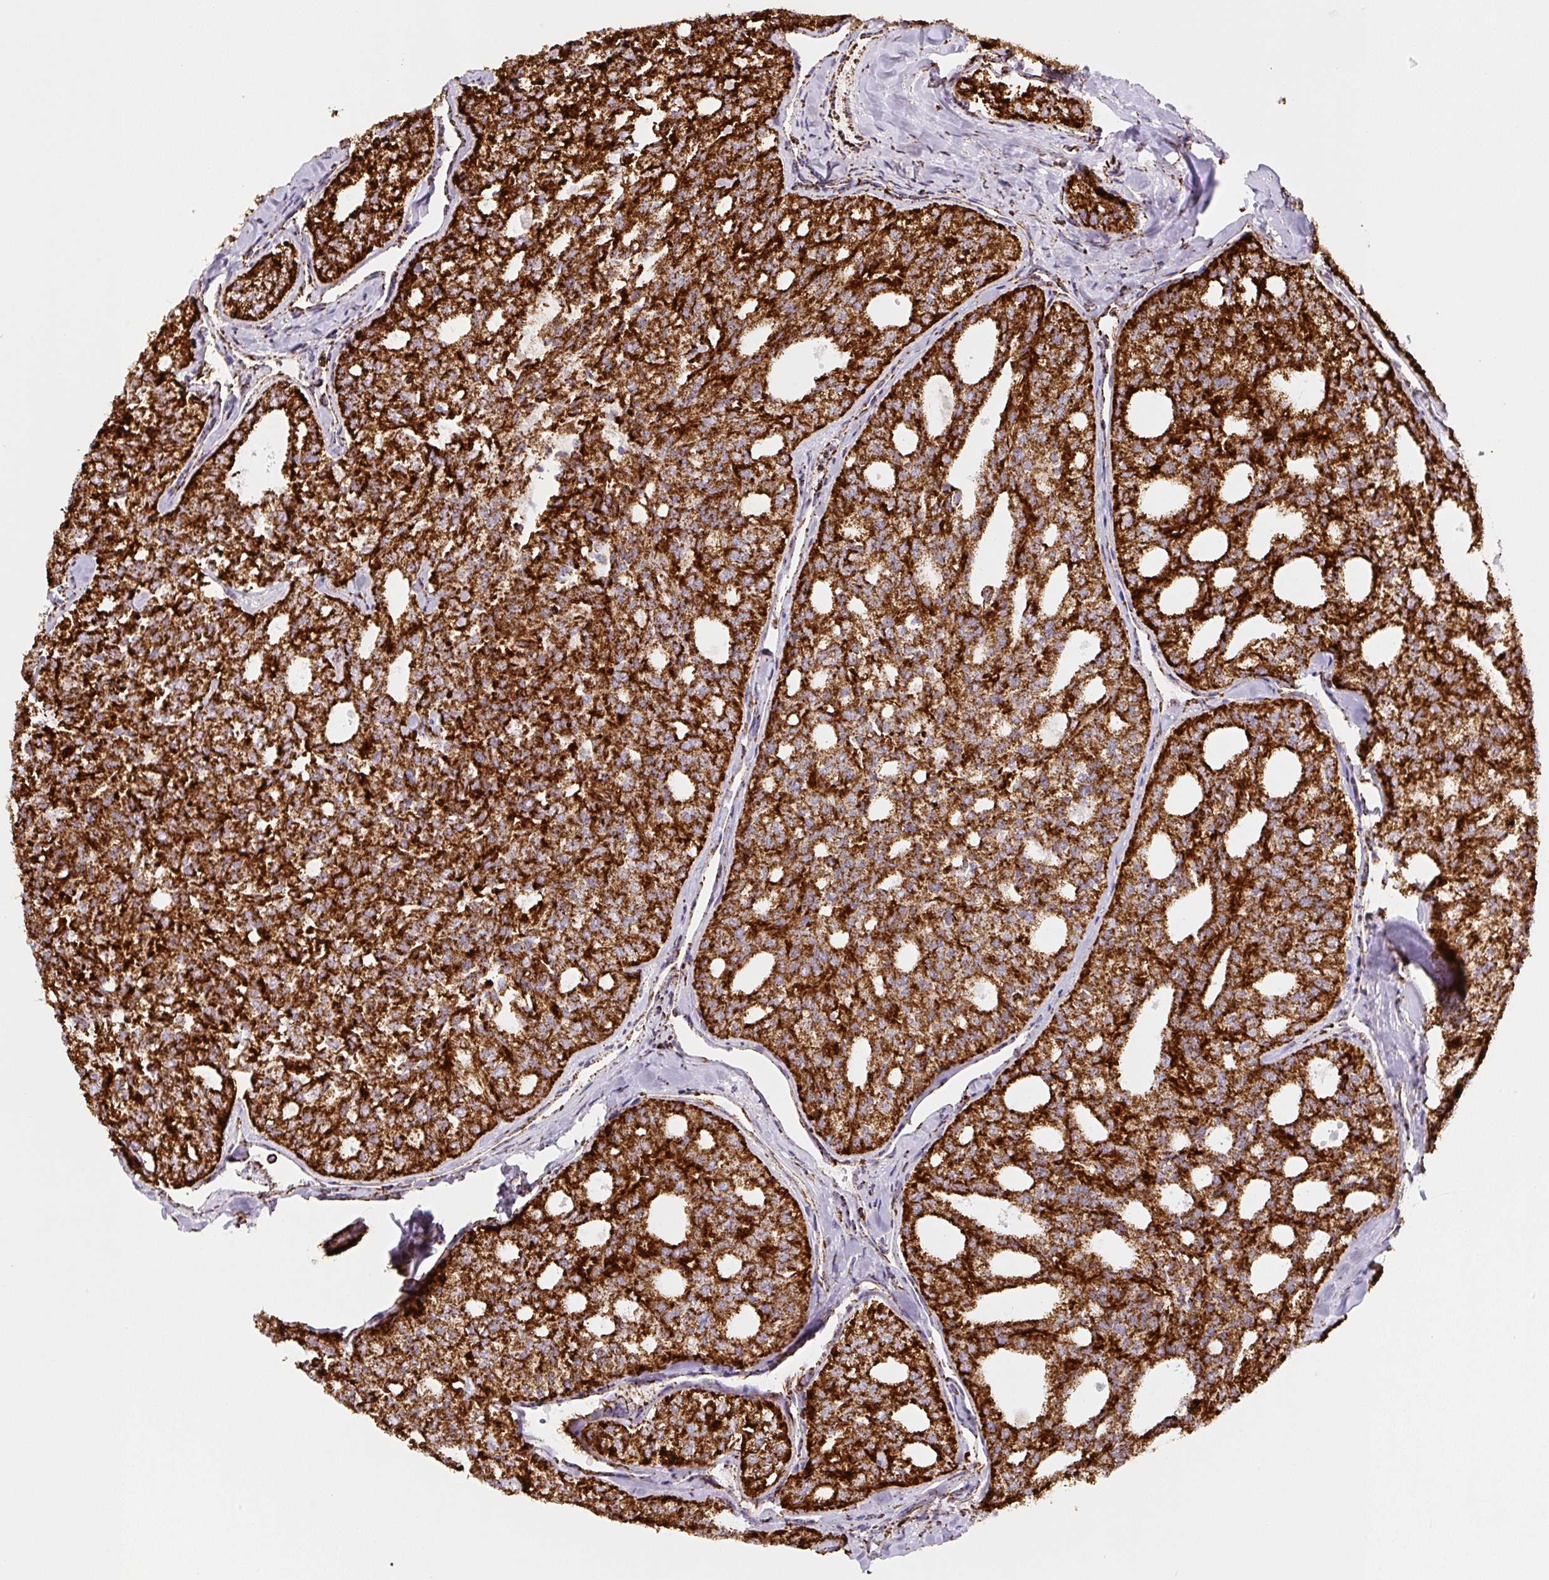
{"staining": {"intensity": "strong", "quantity": ">75%", "location": "cytoplasmic/membranous"}, "tissue": "thyroid cancer", "cell_type": "Tumor cells", "image_type": "cancer", "snomed": [{"axis": "morphology", "description": "Follicular adenoma carcinoma, NOS"}, {"axis": "topography", "description": "Thyroid gland"}], "caption": "Human thyroid cancer stained with a brown dye reveals strong cytoplasmic/membranous positive staining in approximately >75% of tumor cells.", "gene": "ATP5F1A", "patient": {"sex": "male", "age": 75}}